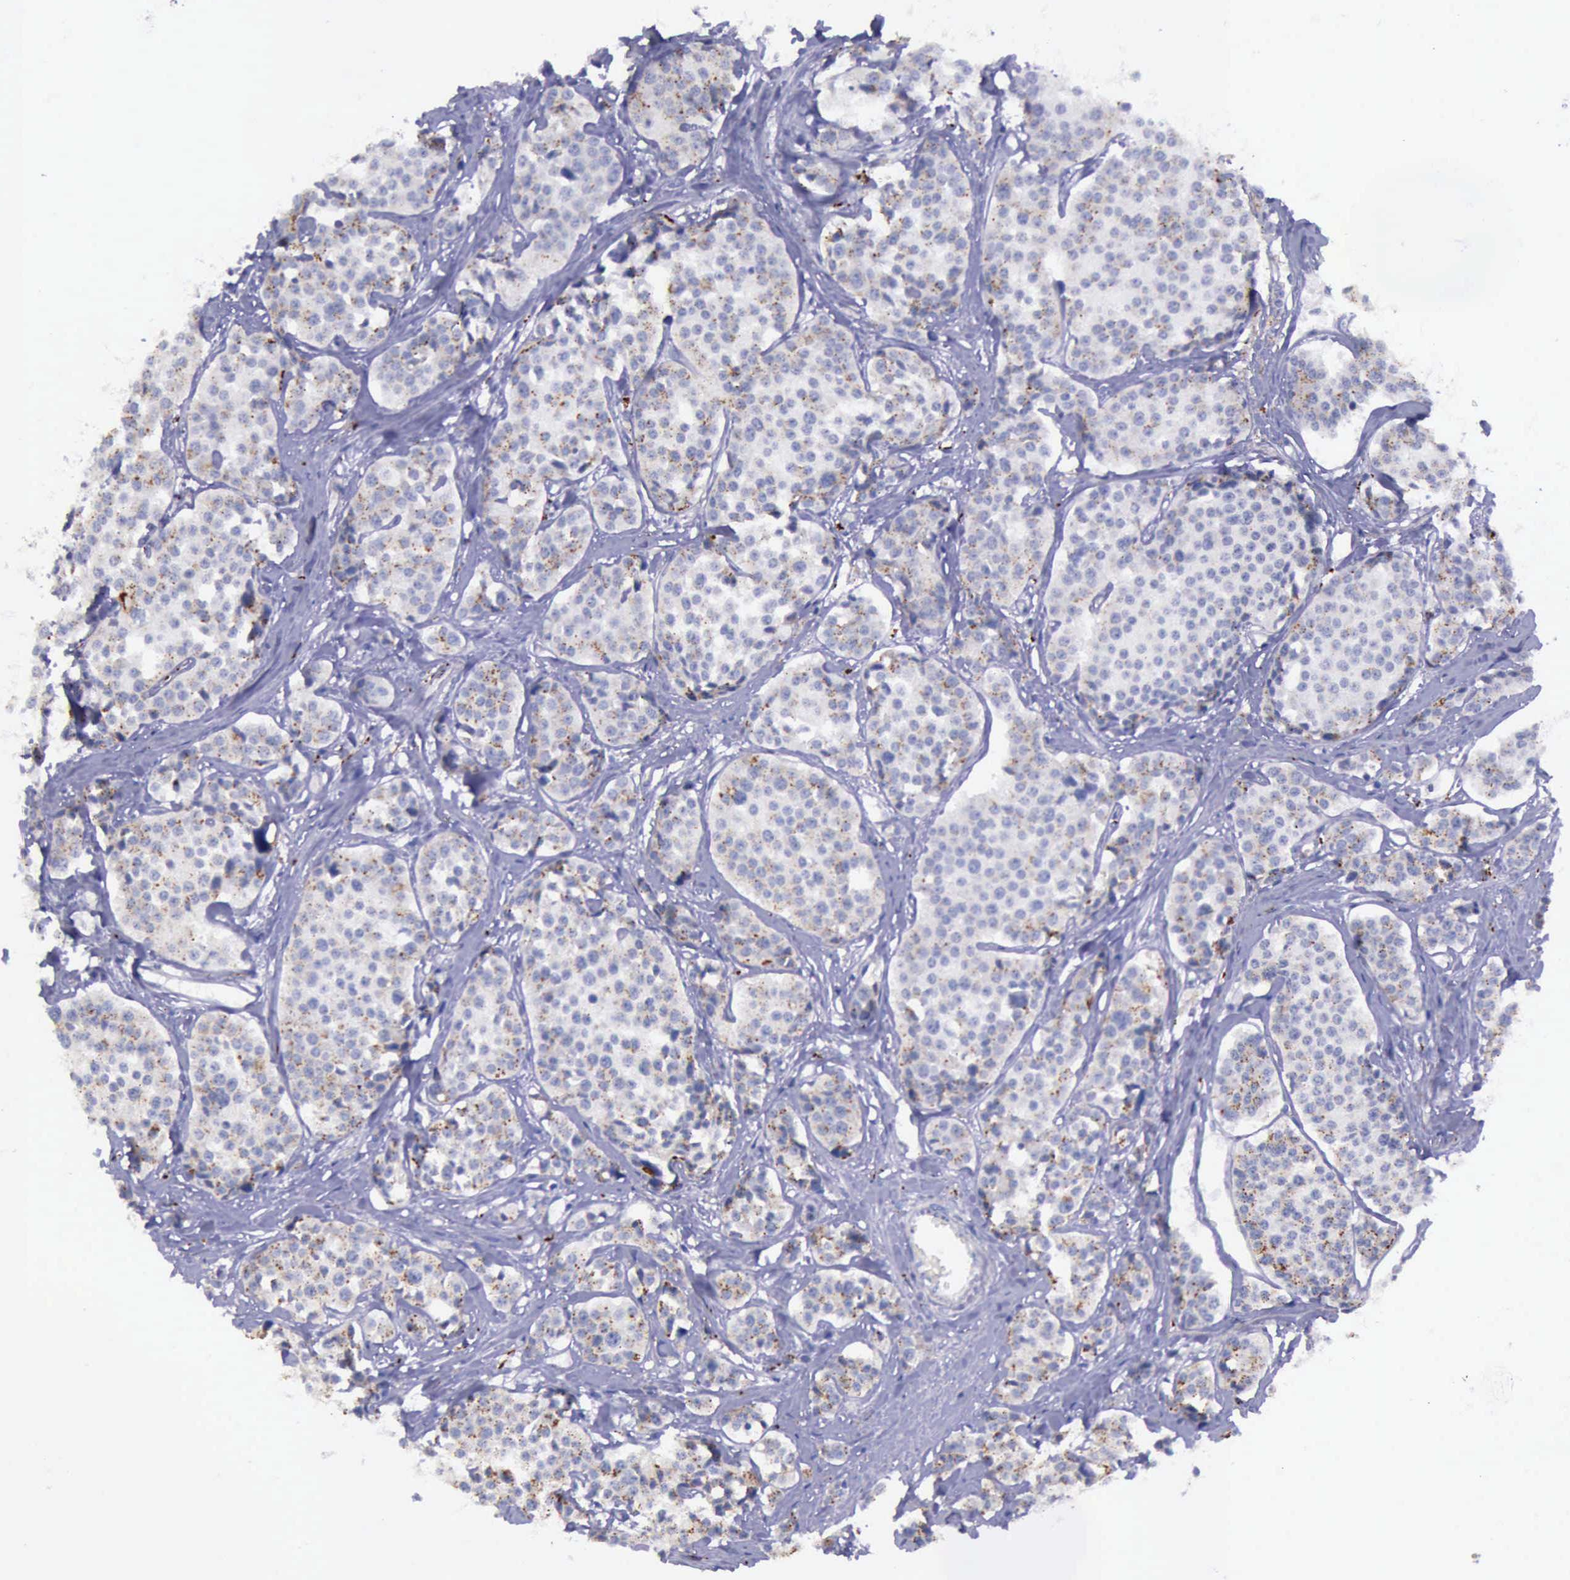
{"staining": {"intensity": "weak", "quantity": "25%-75%", "location": "cytoplasmic/membranous"}, "tissue": "carcinoid", "cell_type": "Tumor cells", "image_type": "cancer", "snomed": [{"axis": "morphology", "description": "Carcinoid, malignant, NOS"}, {"axis": "topography", "description": "Small intestine"}], "caption": "An immunohistochemistry (IHC) photomicrograph of neoplastic tissue is shown. Protein staining in brown labels weak cytoplasmic/membranous positivity in carcinoid within tumor cells. The protein is shown in brown color, while the nuclei are stained blue.", "gene": "GLA", "patient": {"sex": "male", "age": 60}}